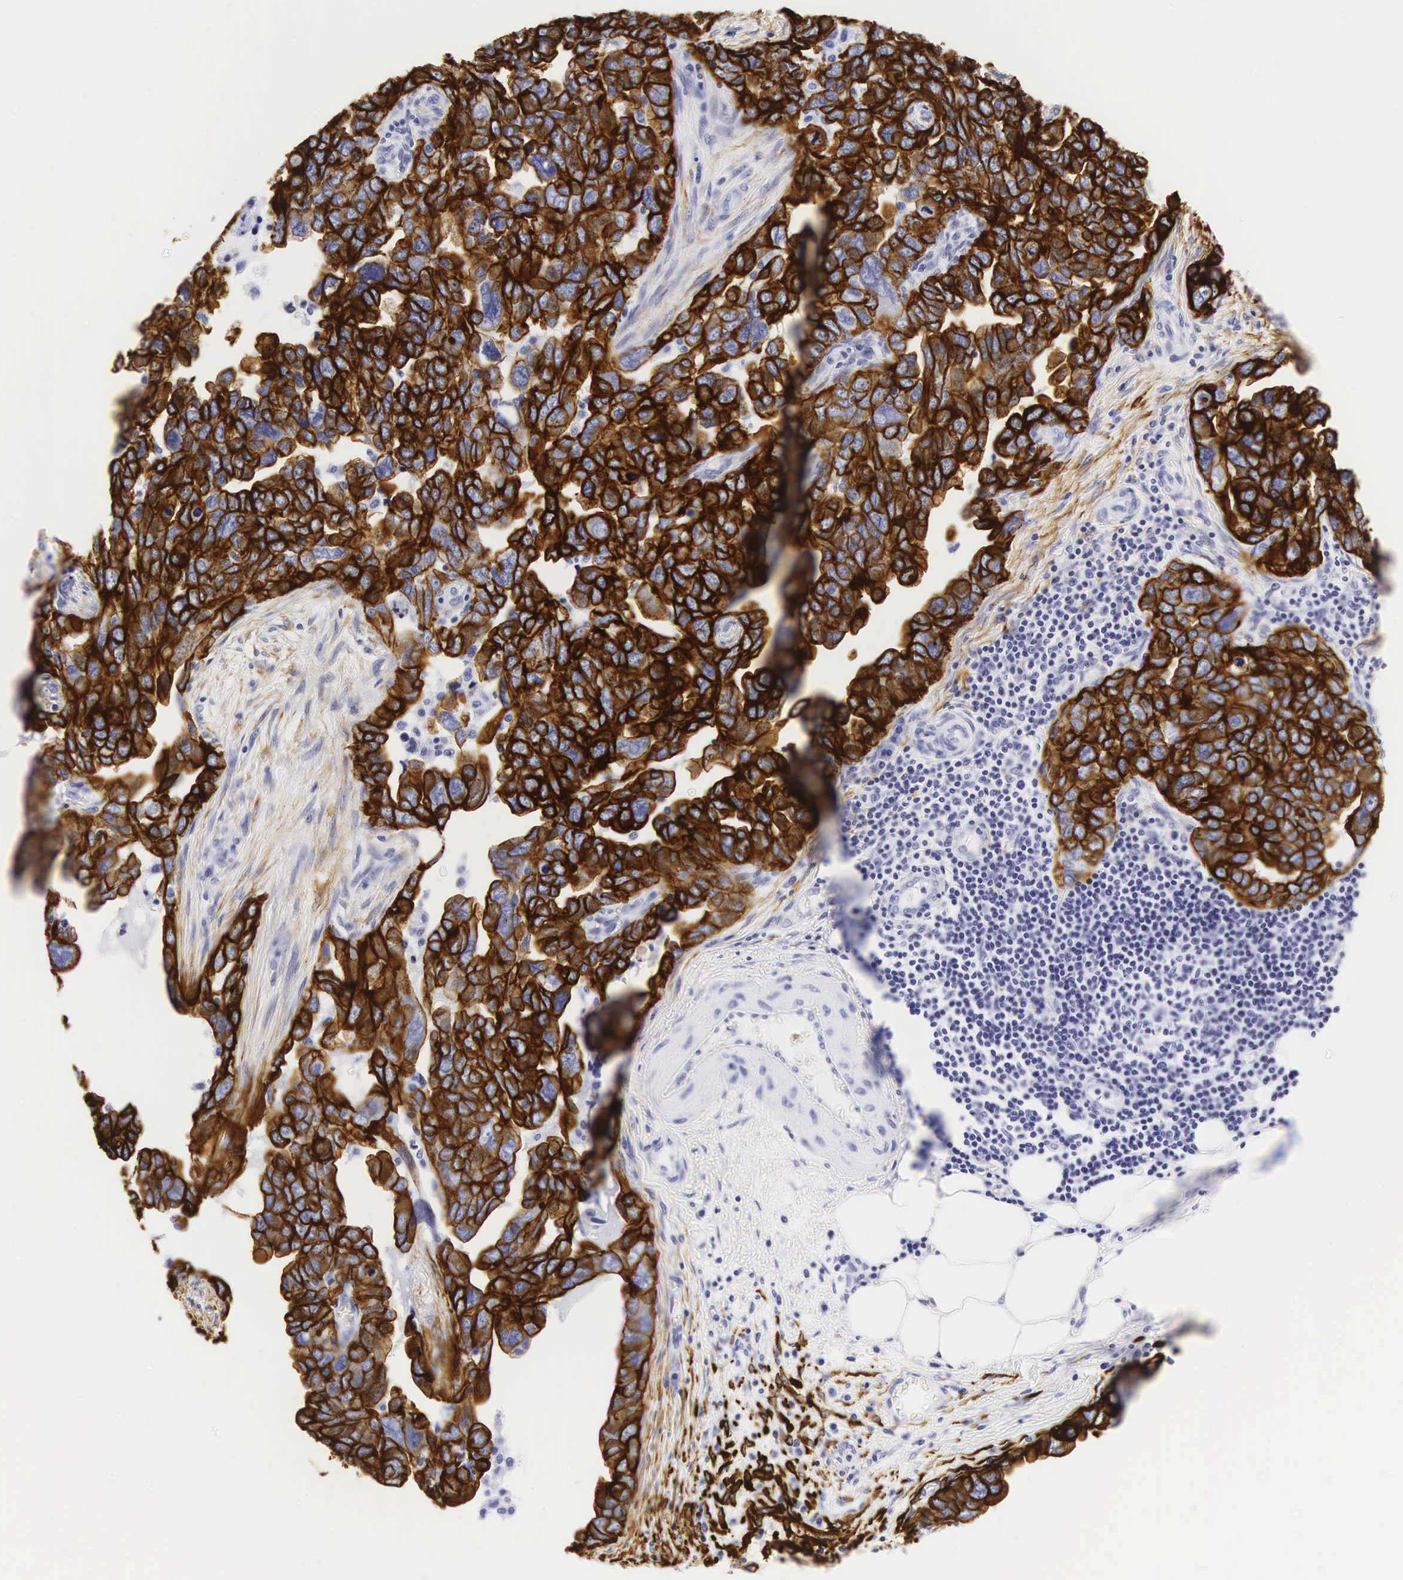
{"staining": {"intensity": "strong", "quantity": ">75%", "location": "cytoplasmic/membranous"}, "tissue": "ovarian cancer", "cell_type": "Tumor cells", "image_type": "cancer", "snomed": [{"axis": "morphology", "description": "Cystadenocarcinoma, serous, NOS"}, {"axis": "topography", "description": "Ovary"}], "caption": "The micrograph shows staining of serous cystadenocarcinoma (ovarian), revealing strong cytoplasmic/membranous protein expression (brown color) within tumor cells.", "gene": "KRT18", "patient": {"sex": "female", "age": 64}}